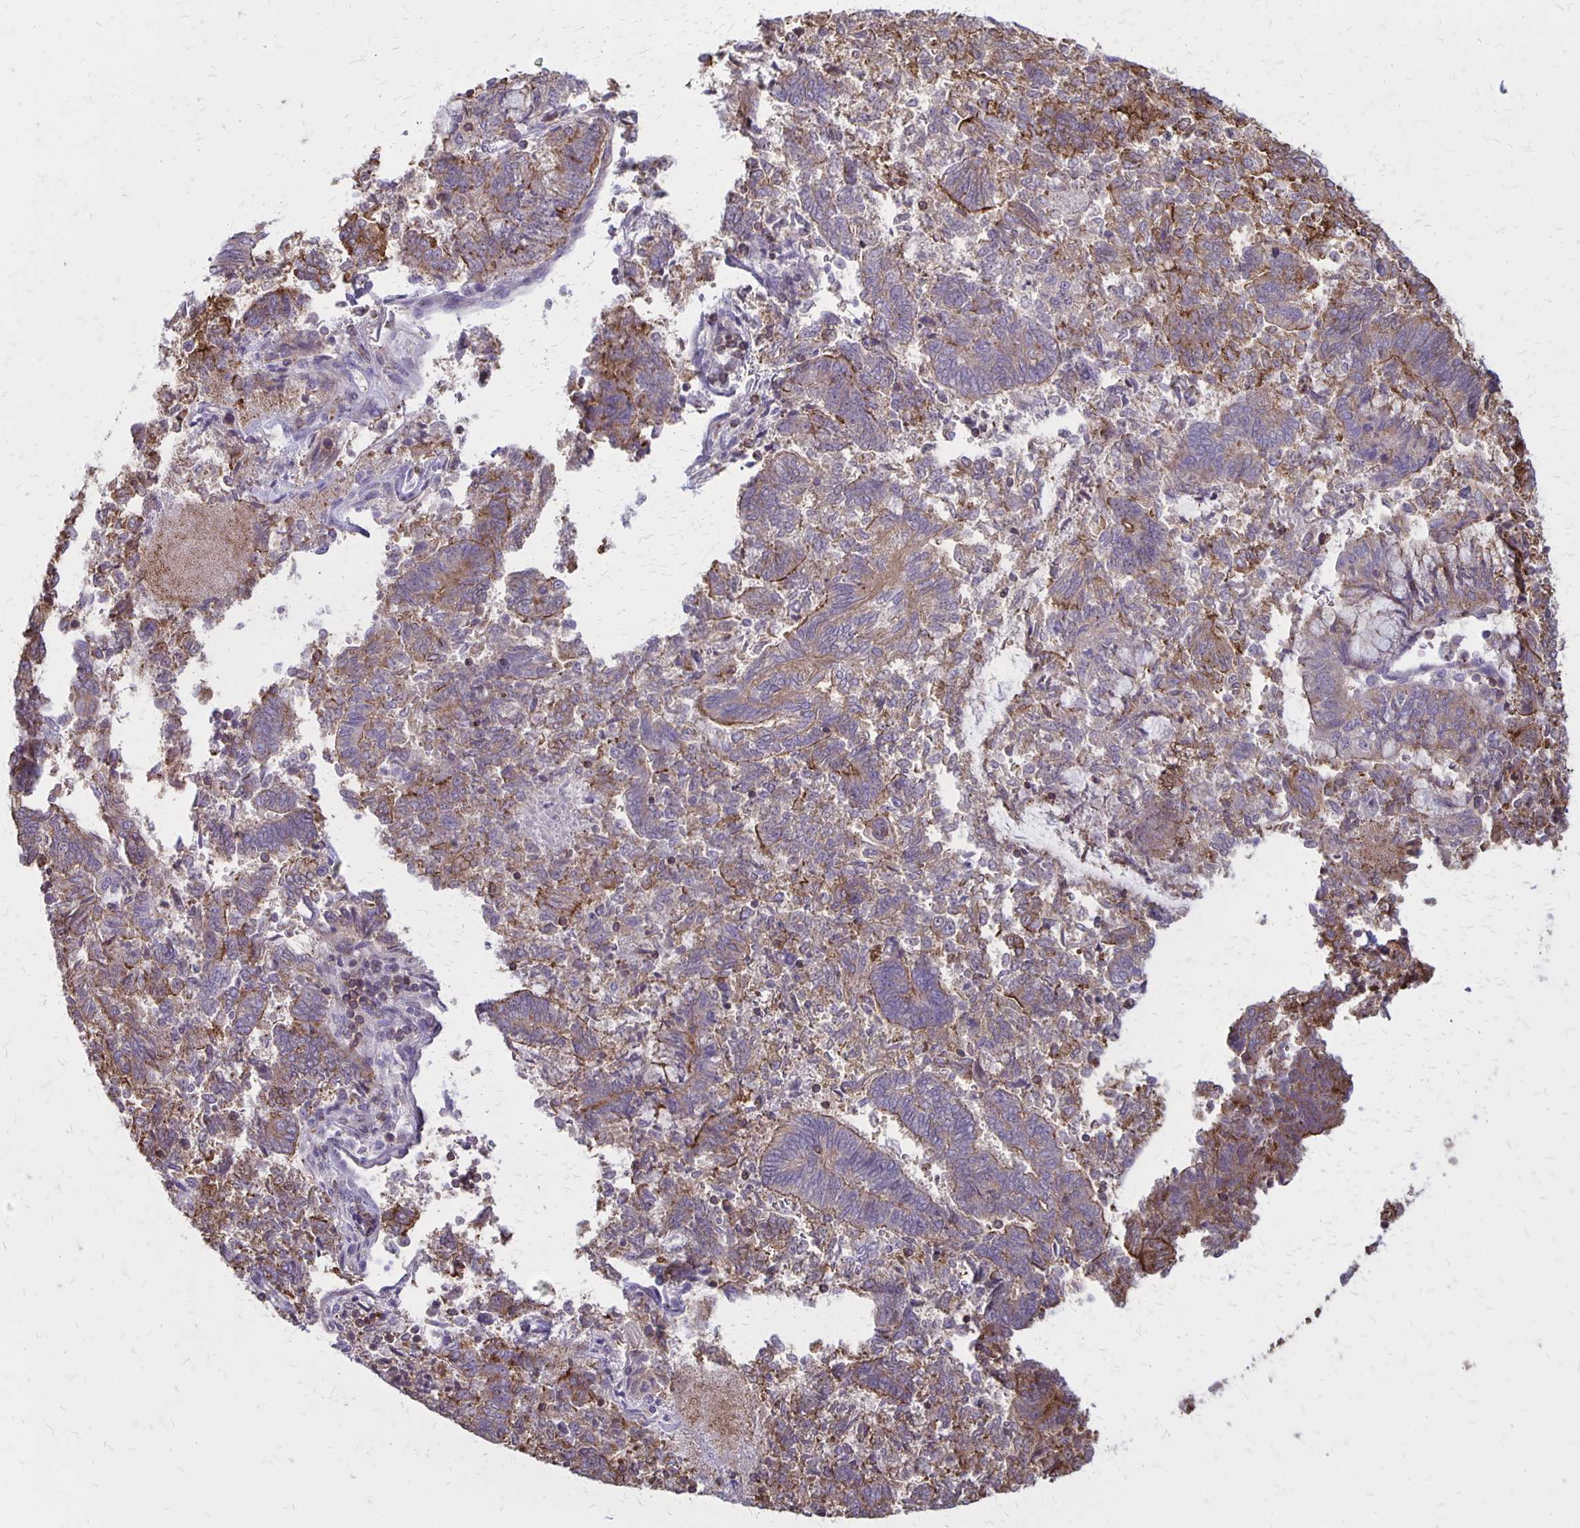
{"staining": {"intensity": "moderate", "quantity": "25%-75%", "location": "cytoplasmic/membranous"}, "tissue": "endometrial cancer", "cell_type": "Tumor cells", "image_type": "cancer", "snomed": [{"axis": "morphology", "description": "Adenocarcinoma, NOS"}, {"axis": "topography", "description": "Endometrium"}], "caption": "The photomicrograph shows immunohistochemical staining of endometrial cancer. There is moderate cytoplasmic/membranous positivity is identified in about 25%-75% of tumor cells.", "gene": "SEPTIN5", "patient": {"sex": "female", "age": 65}}